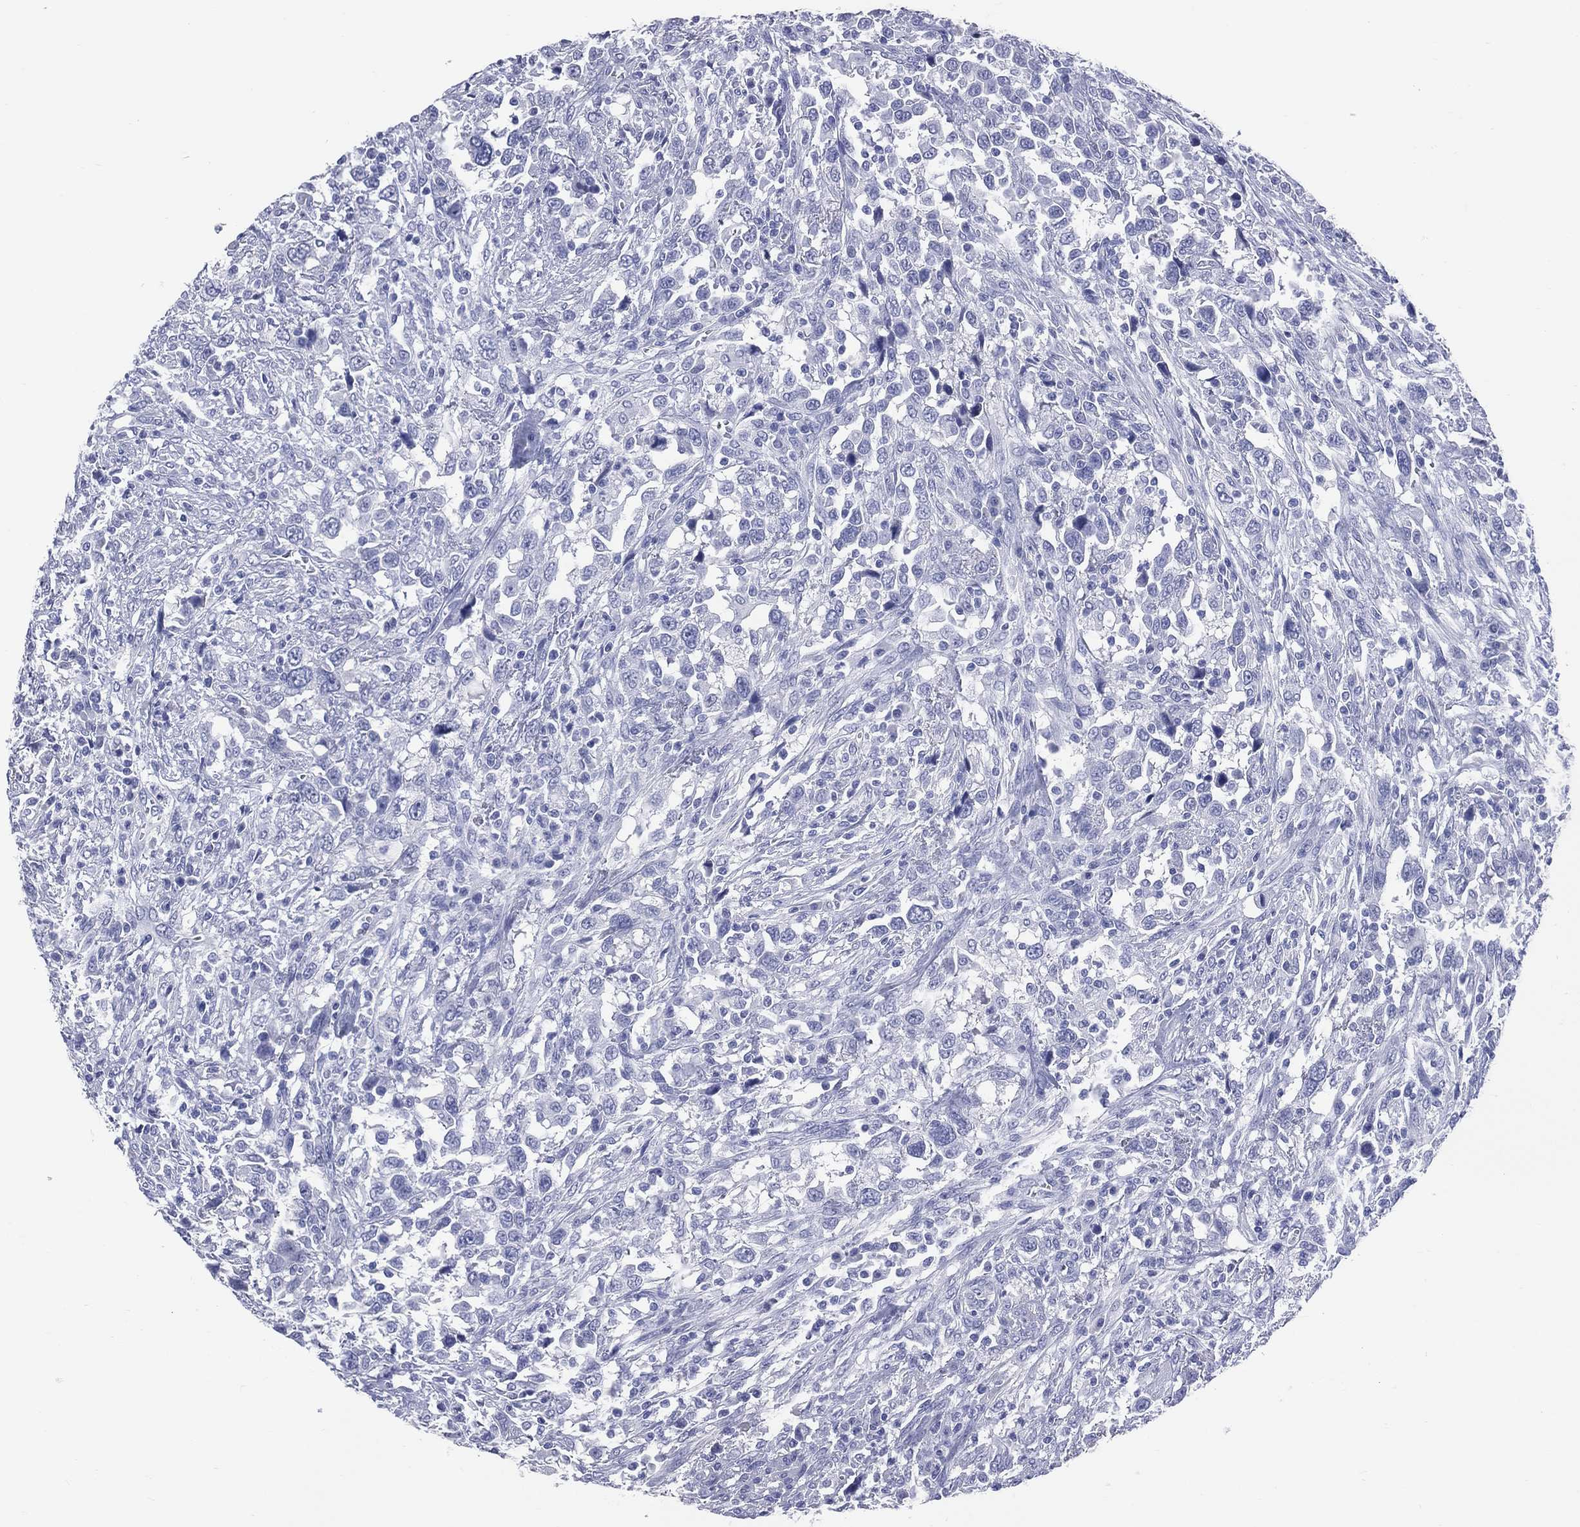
{"staining": {"intensity": "negative", "quantity": "none", "location": "none"}, "tissue": "urothelial cancer", "cell_type": "Tumor cells", "image_type": "cancer", "snomed": [{"axis": "morphology", "description": "Urothelial carcinoma, NOS"}, {"axis": "morphology", "description": "Urothelial carcinoma, High grade"}, {"axis": "topography", "description": "Urinary bladder"}], "caption": "A photomicrograph of urothelial carcinoma (high-grade) stained for a protein exhibits no brown staining in tumor cells. Brightfield microscopy of immunohistochemistry stained with DAB (3,3'-diaminobenzidine) (brown) and hematoxylin (blue), captured at high magnification.", "gene": "CYLC1", "patient": {"sex": "female", "age": 64}}